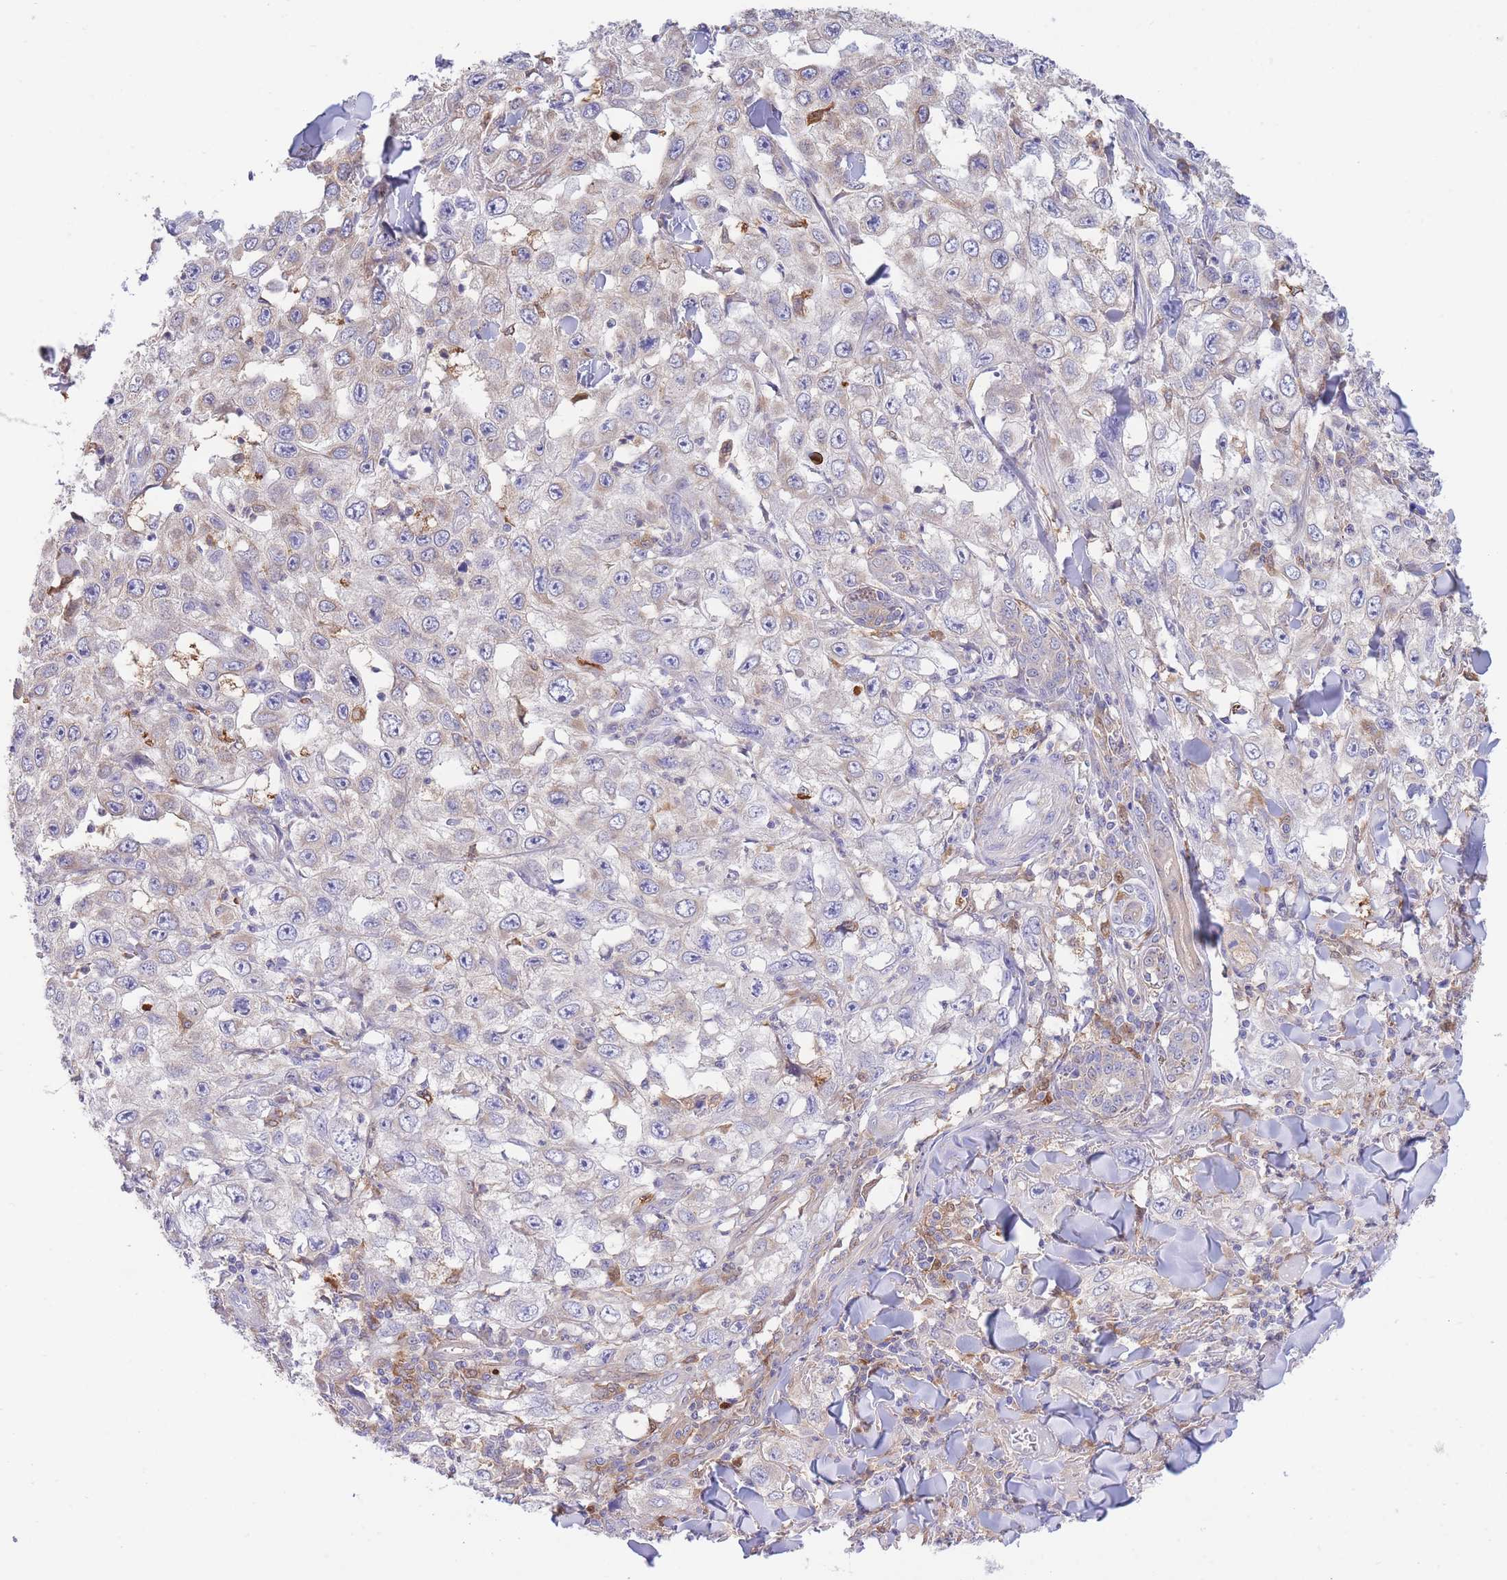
{"staining": {"intensity": "negative", "quantity": "none", "location": "none"}, "tissue": "skin cancer", "cell_type": "Tumor cells", "image_type": "cancer", "snomed": [{"axis": "morphology", "description": "Squamous cell carcinoma, NOS"}, {"axis": "topography", "description": "Skin"}], "caption": "DAB (3,3'-diaminobenzidine) immunohistochemical staining of skin cancer (squamous cell carcinoma) displays no significant expression in tumor cells. (IHC, brightfield microscopy, high magnification).", "gene": "NAMPT", "patient": {"sex": "male", "age": 82}}